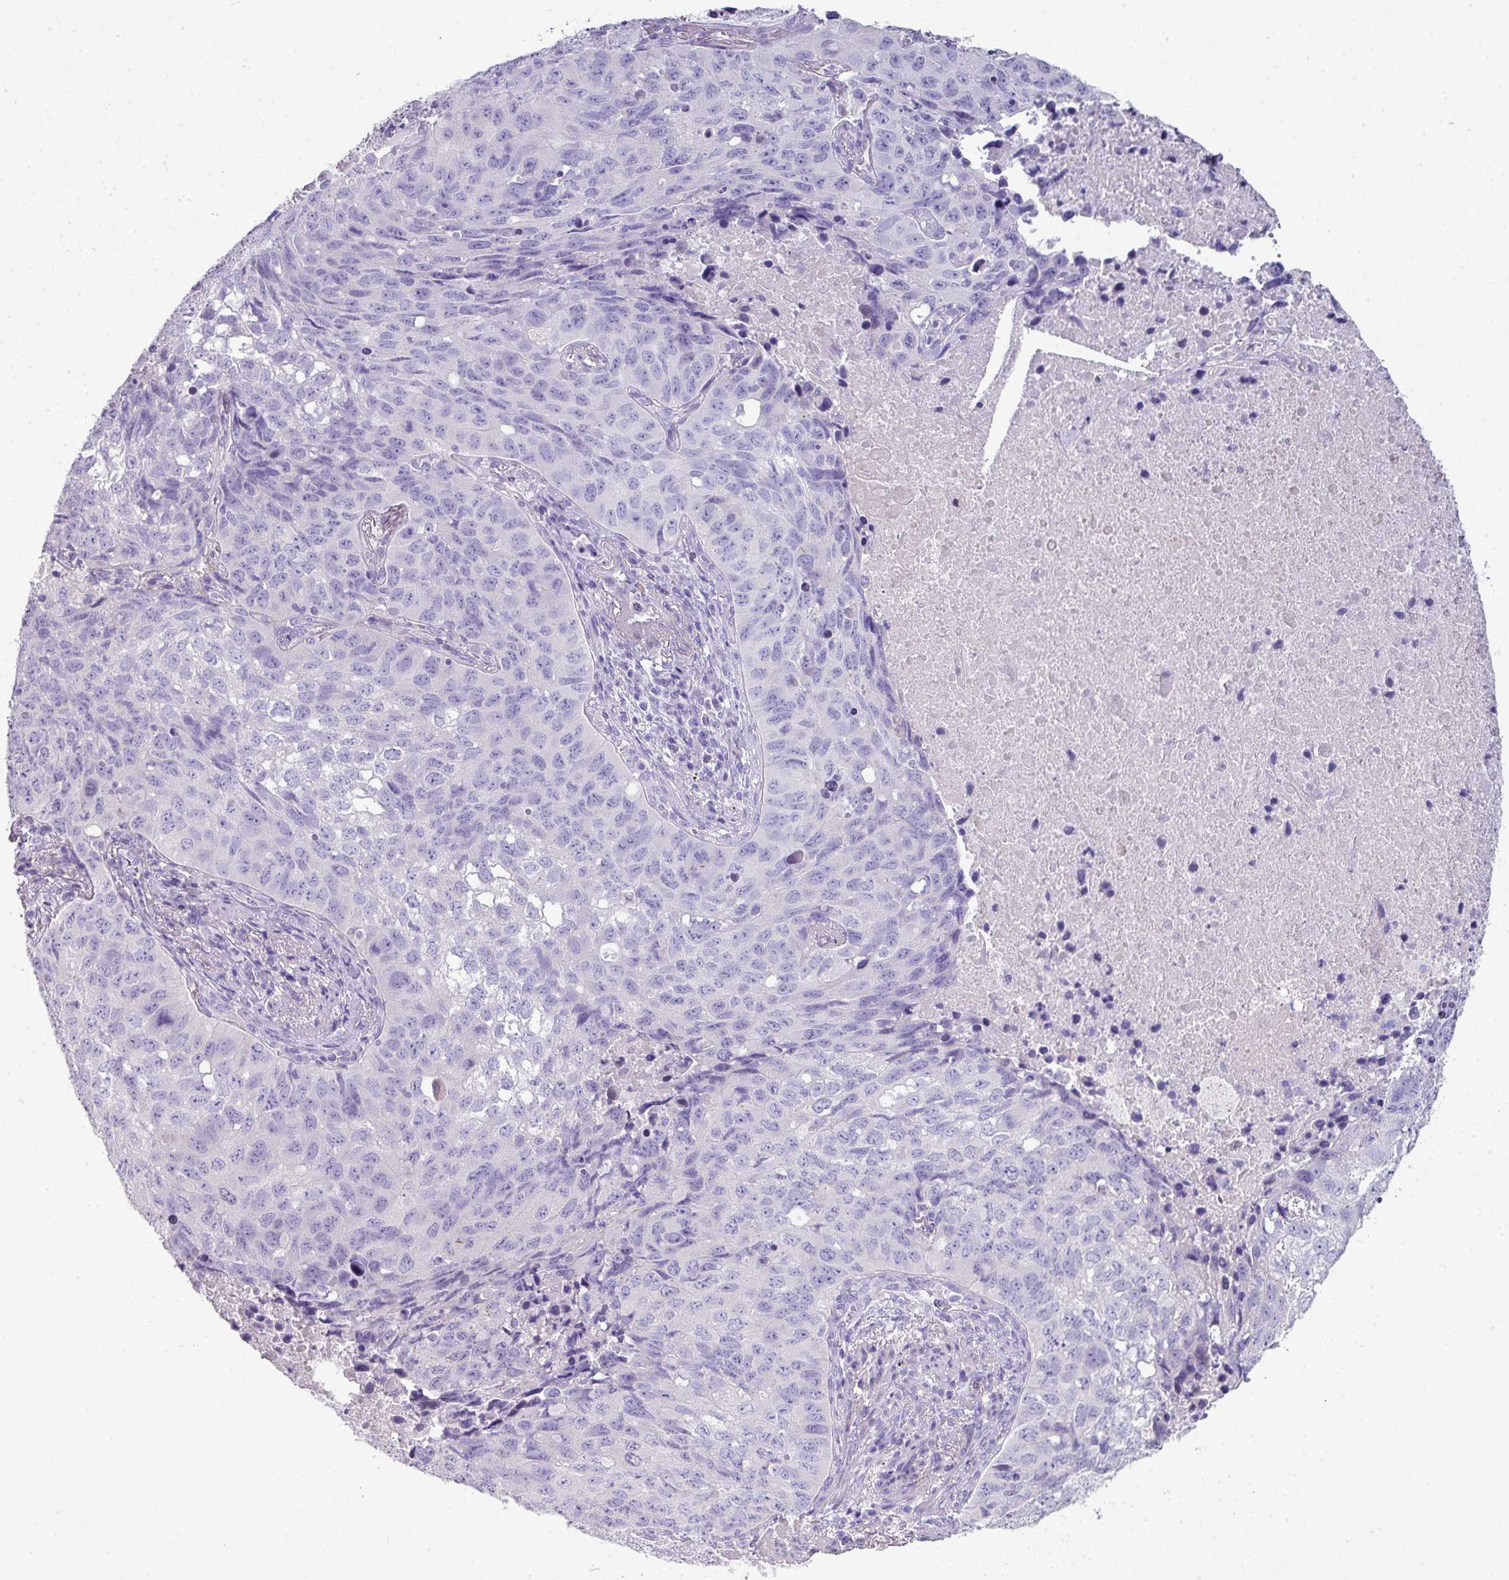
{"staining": {"intensity": "negative", "quantity": "none", "location": "none"}, "tissue": "lung cancer", "cell_type": "Tumor cells", "image_type": "cancer", "snomed": [{"axis": "morphology", "description": "Squamous cell carcinoma, NOS"}, {"axis": "topography", "description": "Lung"}], "caption": "A histopathology image of lung cancer stained for a protein displays no brown staining in tumor cells. (Brightfield microscopy of DAB IHC at high magnification).", "gene": "GLI4", "patient": {"sex": "male", "age": 60}}